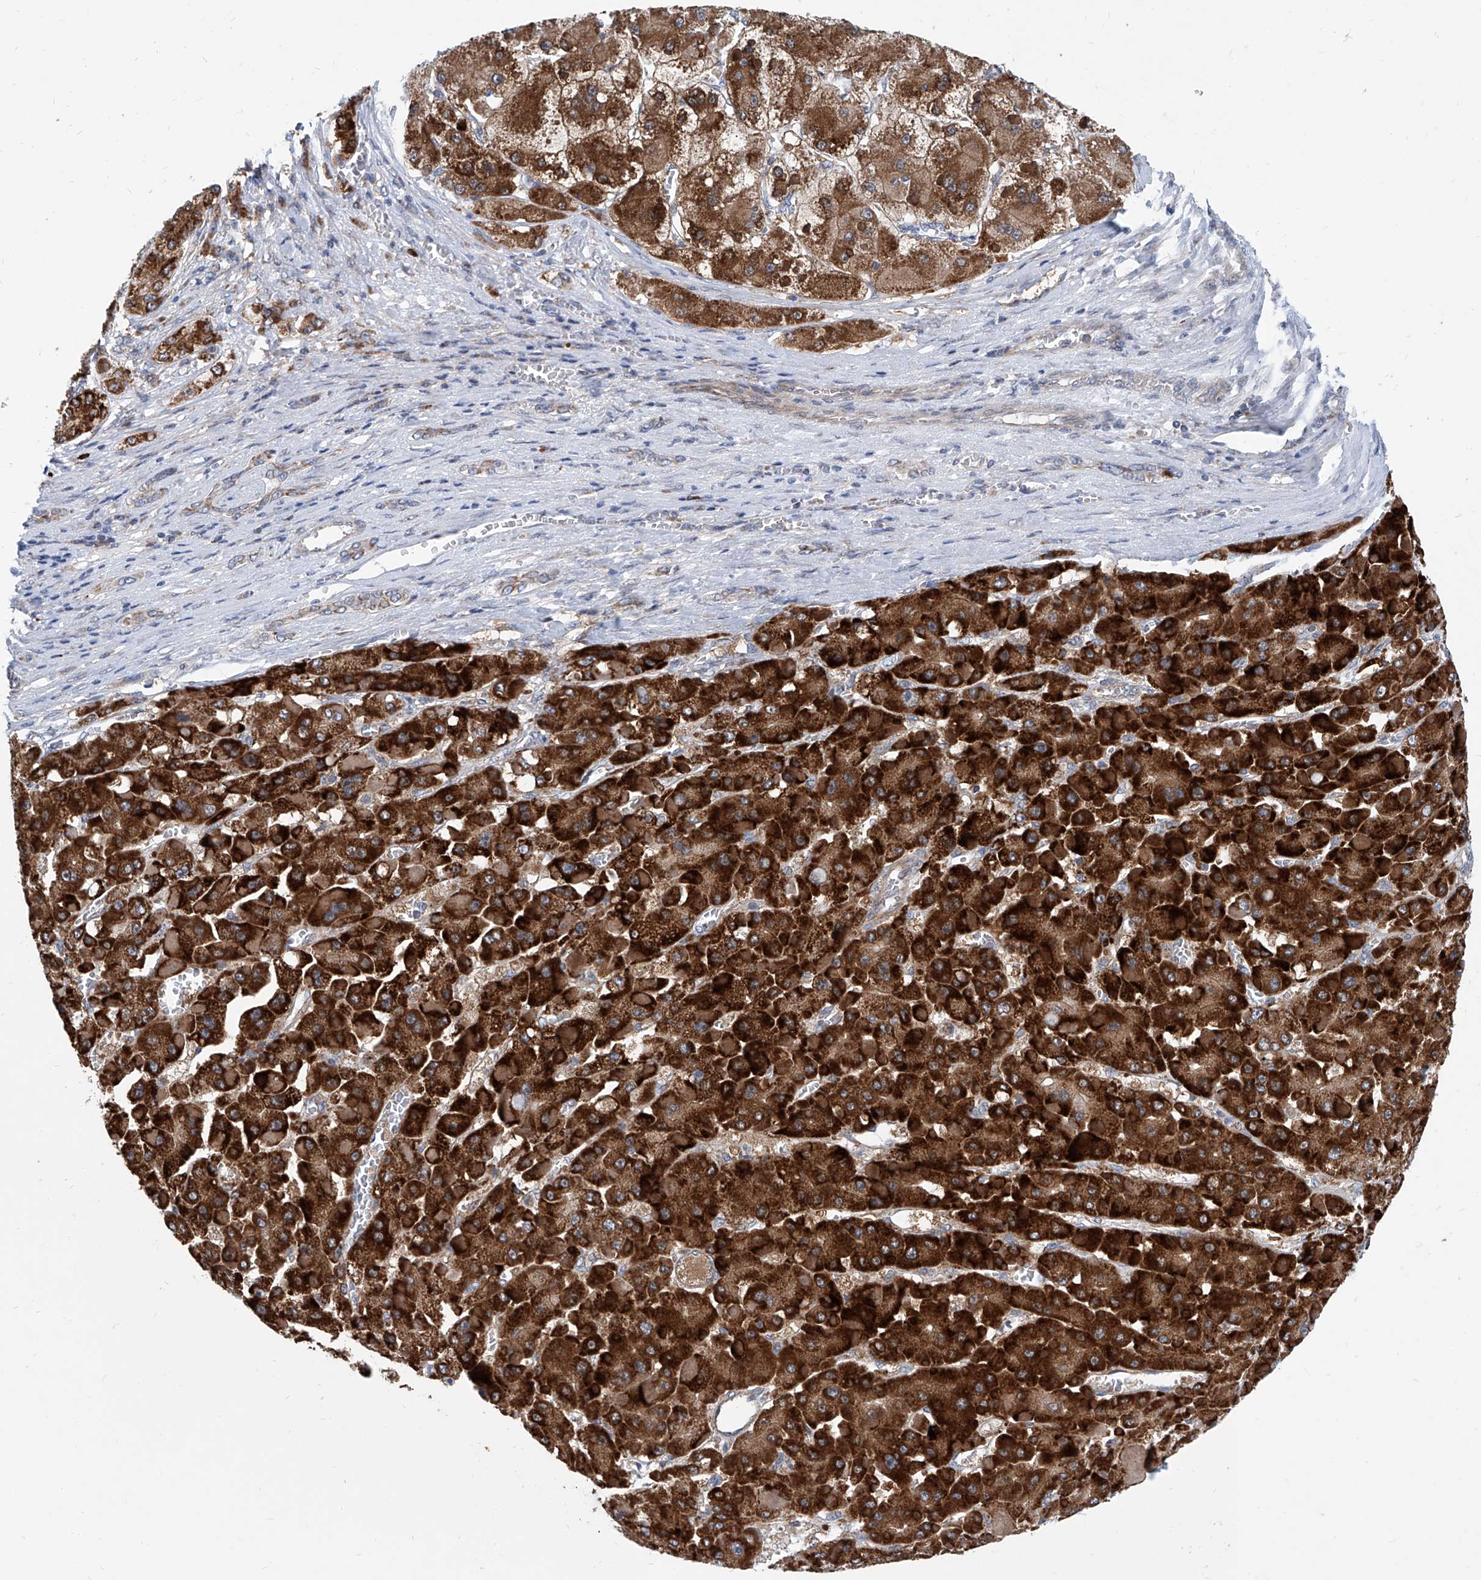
{"staining": {"intensity": "strong", "quantity": ">75%", "location": "cytoplasmic/membranous"}, "tissue": "liver cancer", "cell_type": "Tumor cells", "image_type": "cancer", "snomed": [{"axis": "morphology", "description": "Carcinoma, Hepatocellular, NOS"}, {"axis": "topography", "description": "Liver"}], "caption": "Human liver hepatocellular carcinoma stained with a brown dye shows strong cytoplasmic/membranous positive positivity in approximately >75% of tumor cells.", "gene": "USP48", "patient": {"sex": "female", "age": 73}}